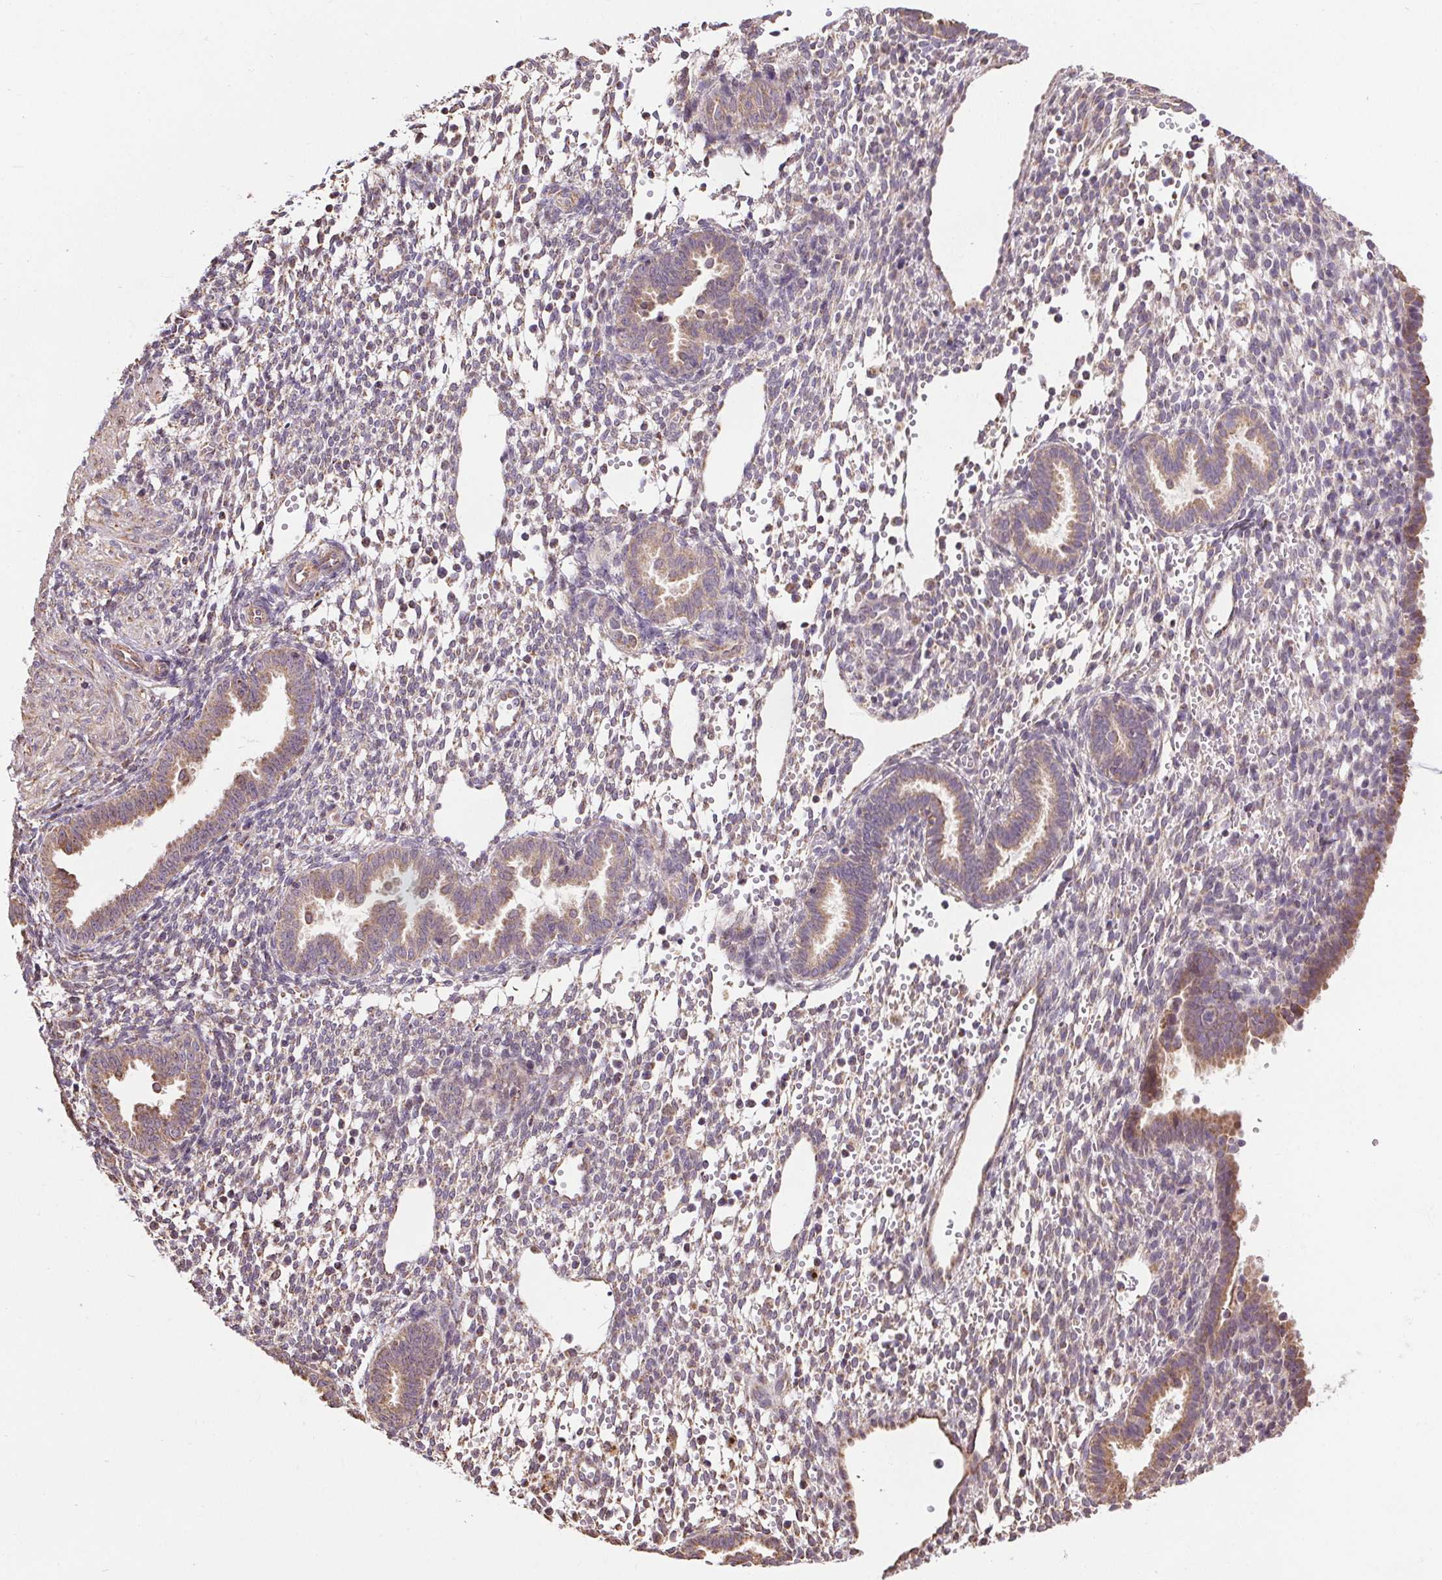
{"staining": {"intensity": "weak", "quantity": "<25%", "location": "cytoplasmic/membranous"}, "tissue": "endometrium", "cell_type": "Cells in endometrial stroma", "image_type": "normal", "snomed": [{"axis": "morphology", "description": "Normal tissue, NOS"}, {"axis": "topography", "description": "Endometrium"}], "caption": "The histopathology image exhibits no significant expression in cells in endometrial stroma of endometrium. Brightfield microscopy of immunohistochemistry stained with DAB (brown) and hematoxylin (blue), captured at high magnification.", "gene": "ZNF548", "patient": {"sex": "female", "age": 36}}